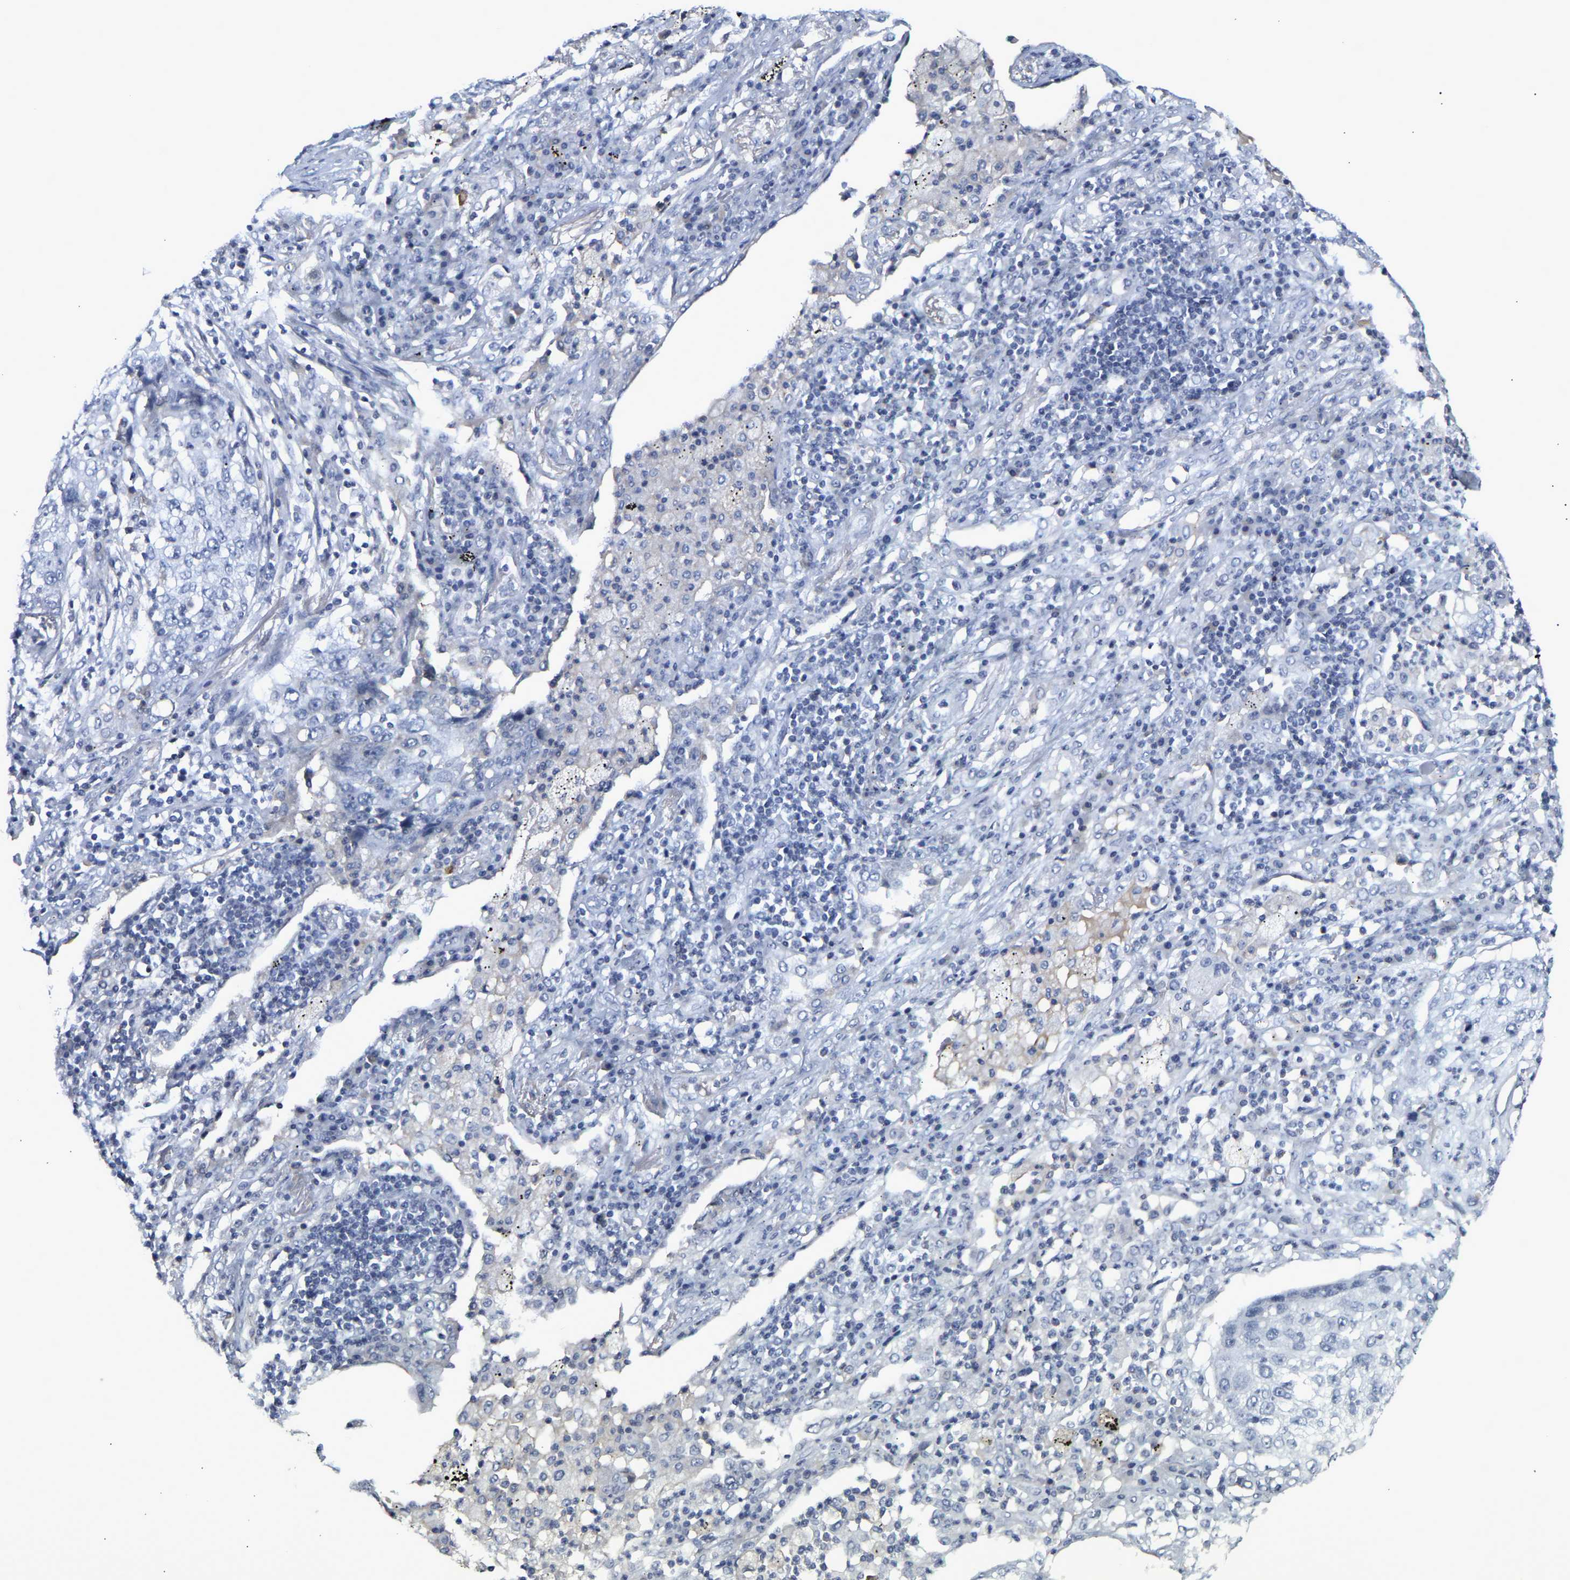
{"staining": {"intensity": "negative", "quantity": "none", "location": "none"}, "tissue": "lung cancer", "cell_type": "Tumor cells", "image_type": "cancer", "snomed": [{"axis": "morphology", "description": "Squamous cell carcinoma, NOS"}, {"axis": "topography", "description": "Lung"}], "caption": "The image shows no significant staining in tumor cells of lung cancer (squamous cell carcinoma).", "gene": "GNAS", "patient": {"sex": "female", "age": 63}}